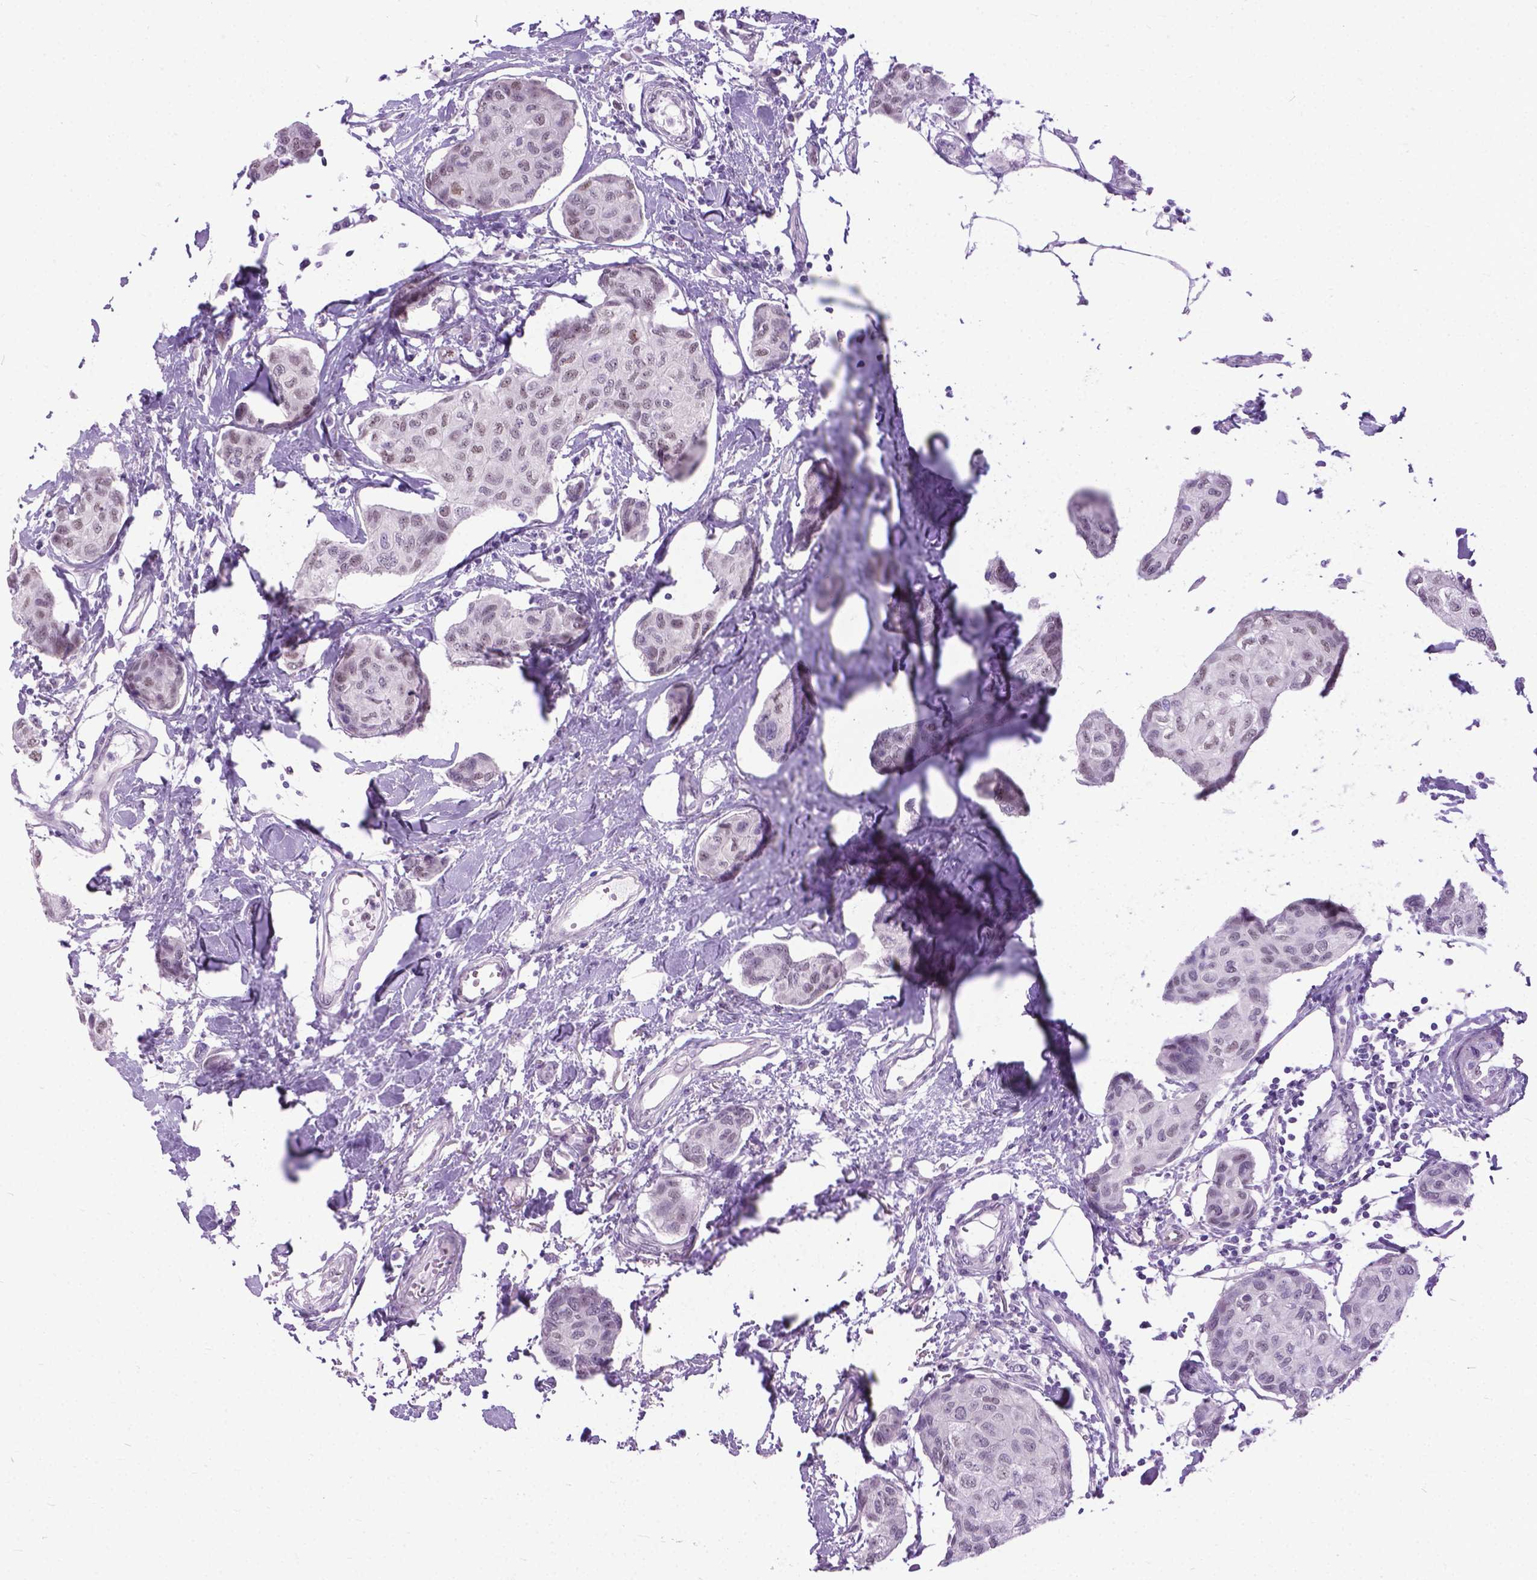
{"staining": {"intensity": "weak", "quantity": "25%-75%", "location": "nuclear"}, "tissue": "breast cancer", "cell_type": "Tumor cells", "image_type": "cancer", "snomed": [{"axis": "morphology", "description": "Duct carcinoma"}, {"axis": "topography", "description": "Breast"}], "caption": "Immunohistochemical staining of breast invasive ductal carcinoma shows weak nuclear protein expression in about 25%-75% of tumor cells.", "gene": "APCDD1L", "patient": {"sex": "female", "age": 80}}